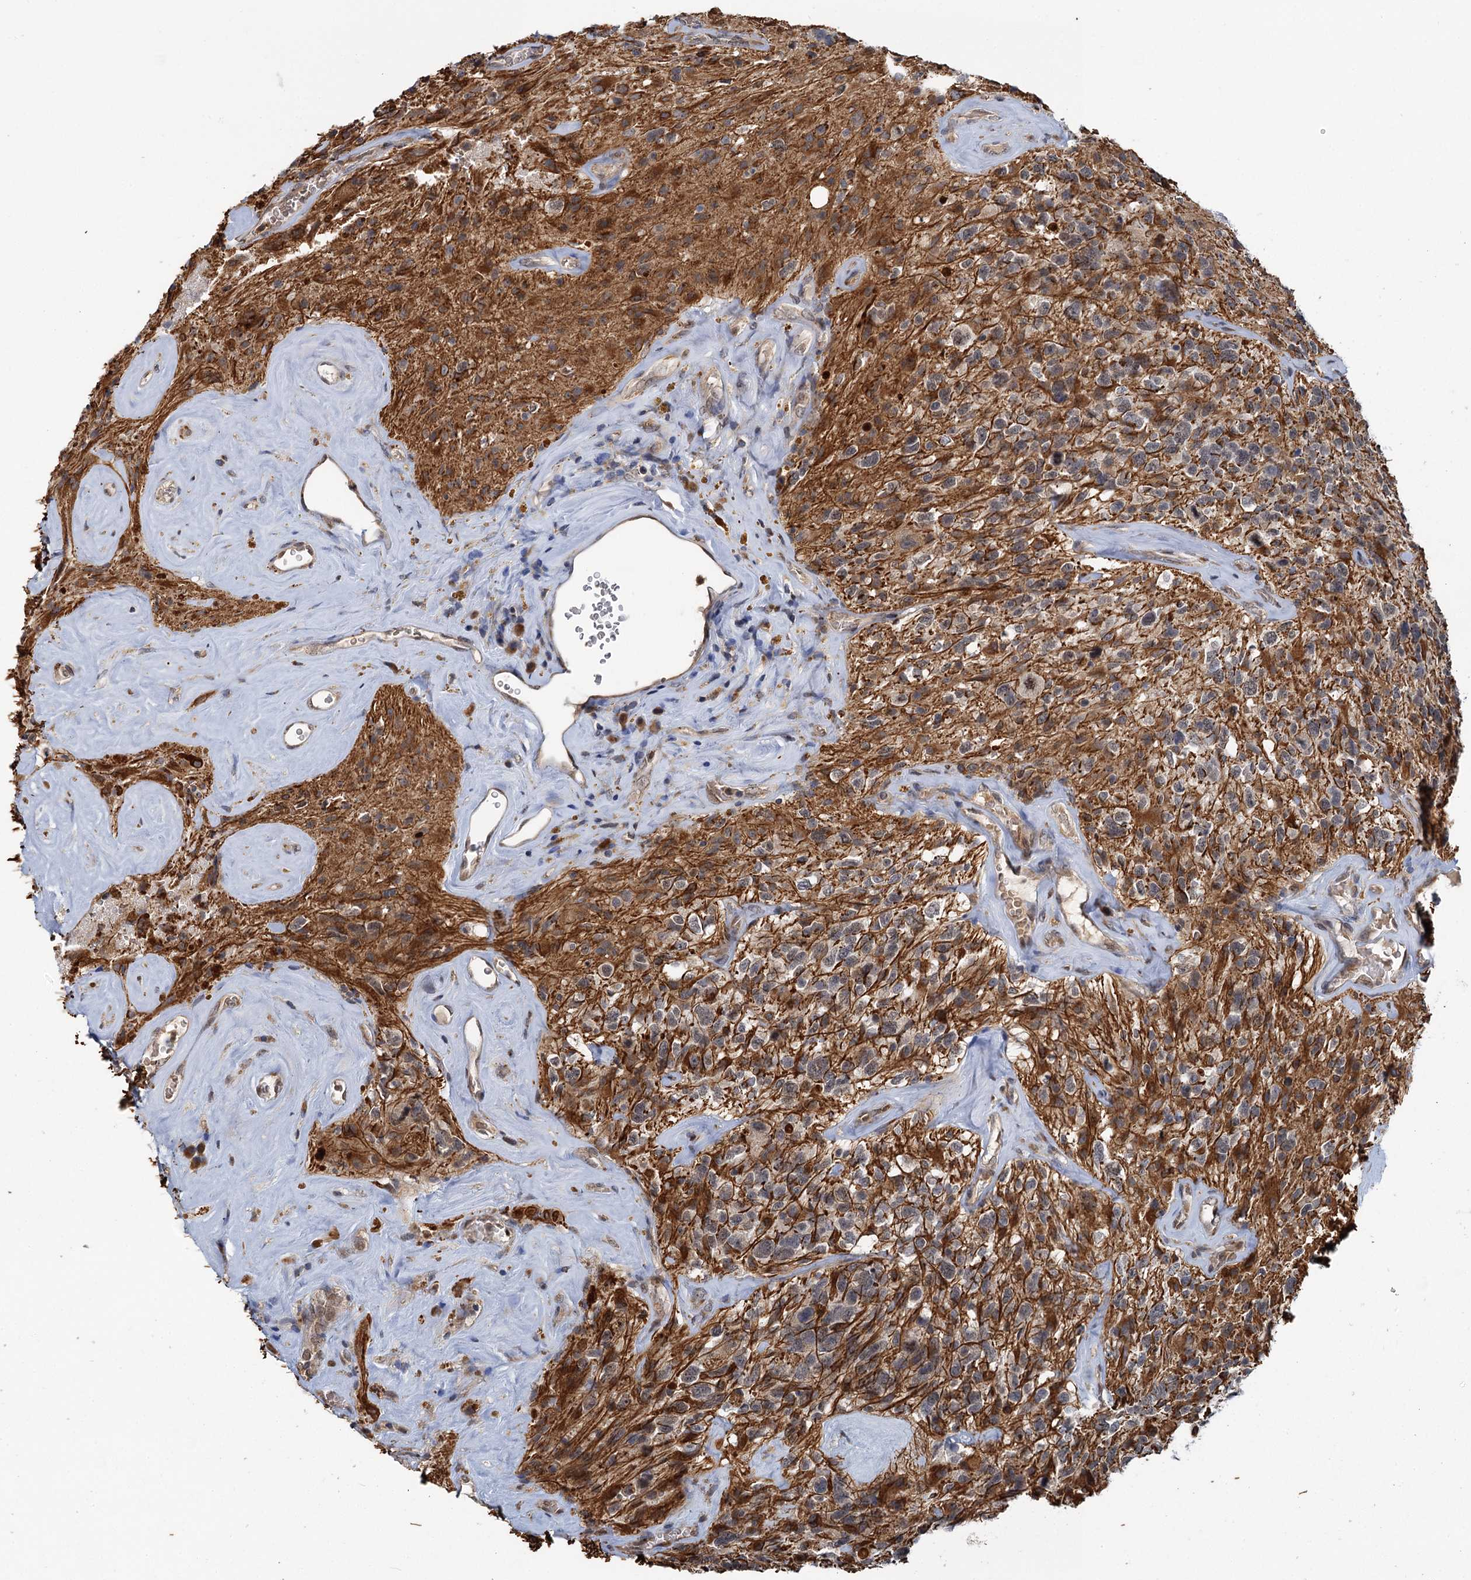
{"staining": {"intensity": "moderate", "quantity": "<25%", "location": "cytoplasmic/membranous"}, "tissue": "glioma", "cell_type": "Tumor cells", "image_type": "cancer", "snomed": [{"axis": "morphology", "description": "Glioma, malignant, High grade"}, {"axis": "topography", "description": "Brain"}], "caption": "DAB immunohistochemical staining of high-grade glioma (malignant) reveals moderate cytoplasmic/membranous protein positivity in approximately <25% of tumor cells. (DAB IHC, brown staining for protein, blue staining for nuclei).", "gene": "APBA2", "patient": {"sex": "male", "age": 69}}